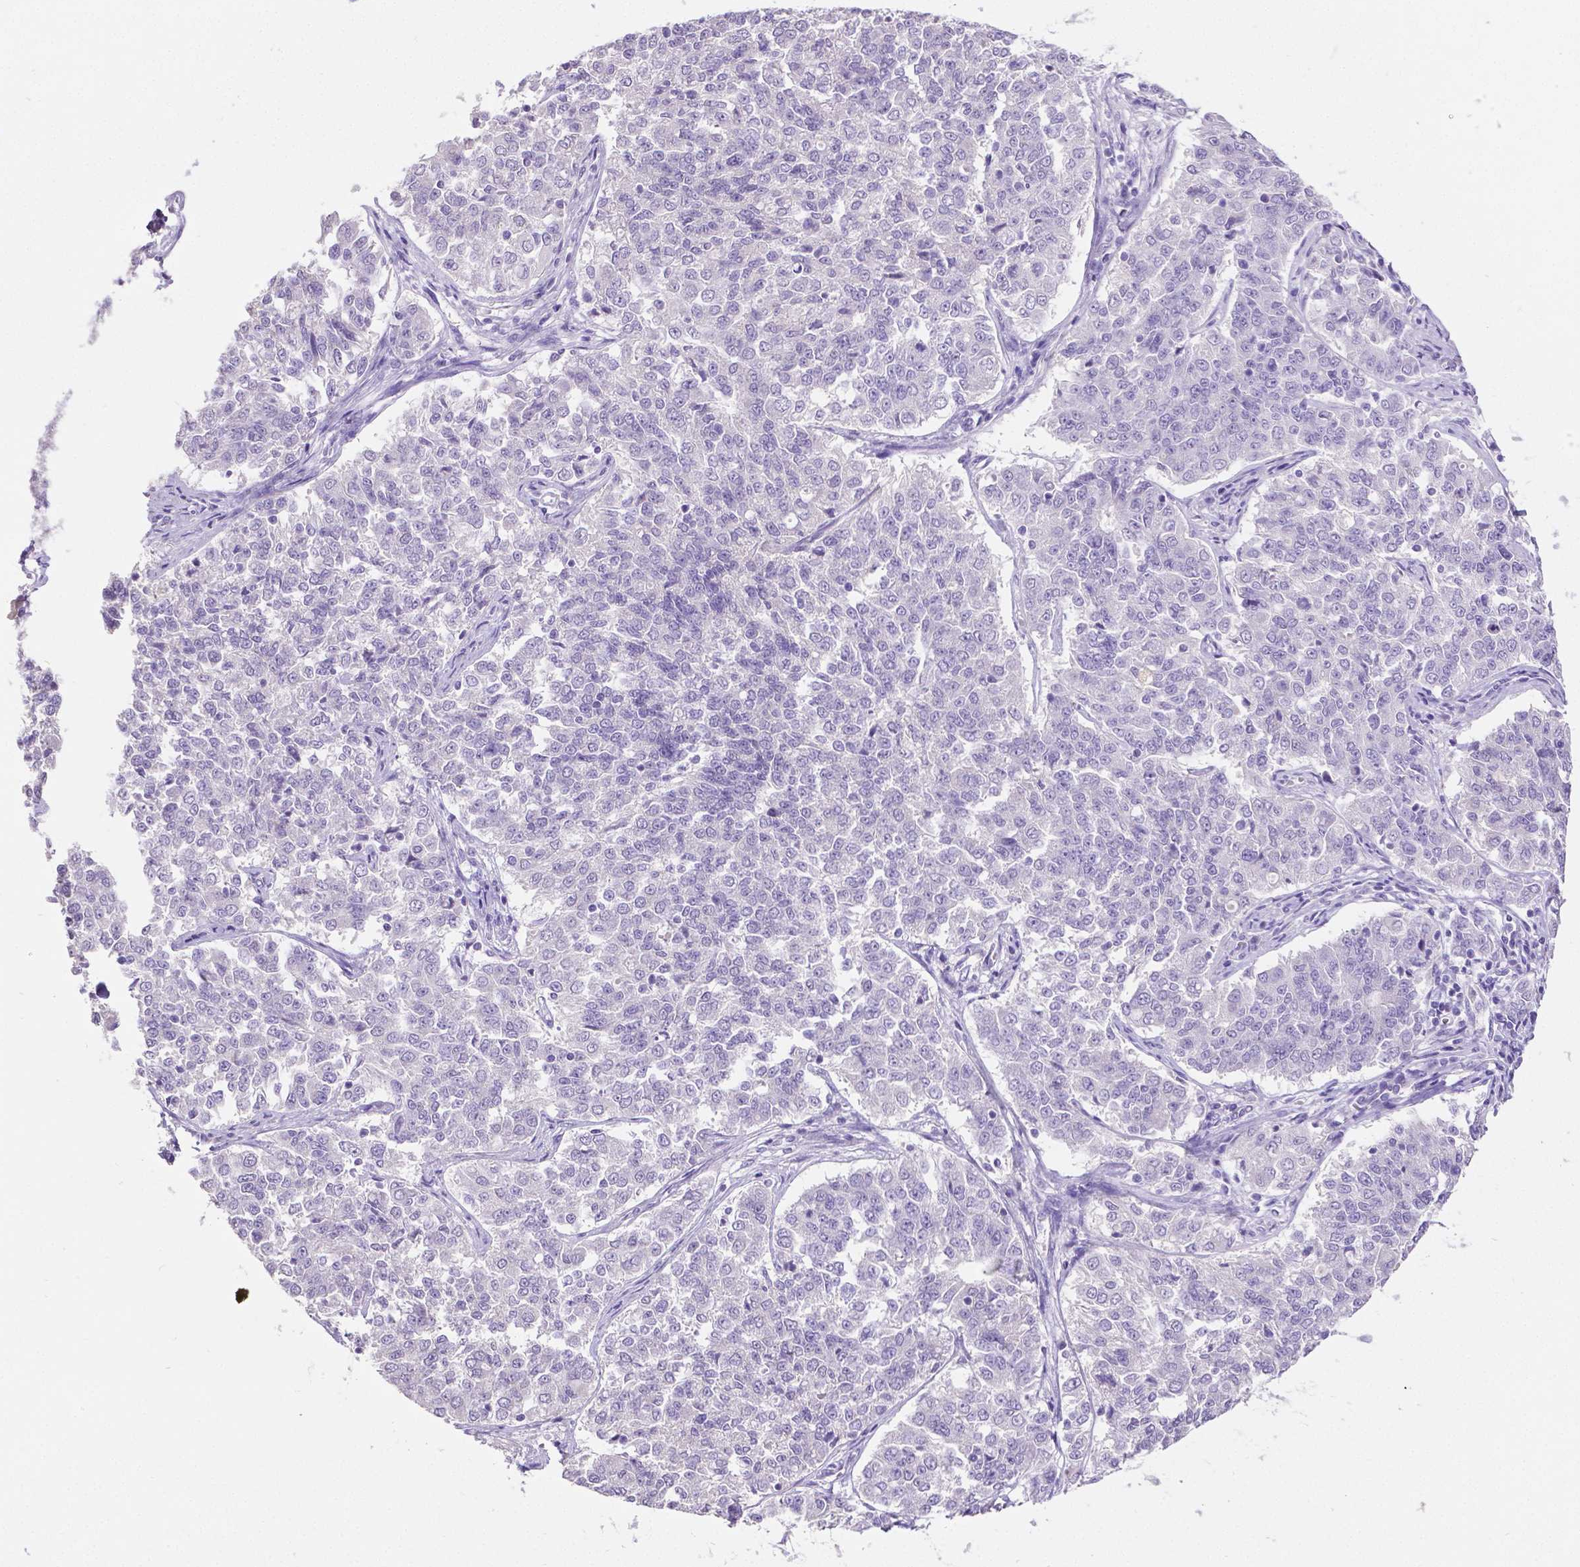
{"staining": {"intensity": "negative", "quantity": "none", "location": "none"}, "tissue": "endometrial cancer", "cell_type": "Tumor cells", "image_type": "cancer", "snomed": [{"axis": "morphology", "description": "Adenocarcinoma, NOS"}, {"axis": "topography", "description": "Endometrium"}], "caption": "High magnification brightfield microscopy of endometrial cancer stained with DAB (3,3'-diaminobenzidine) (brown) and counterstained with hematoxylin (blue): tumor cells show no significant positivity. (DAB IHC with hematoxylin counter stain).", "gene": "SATB2", "patient": {"sex": "female", "age": 43}}